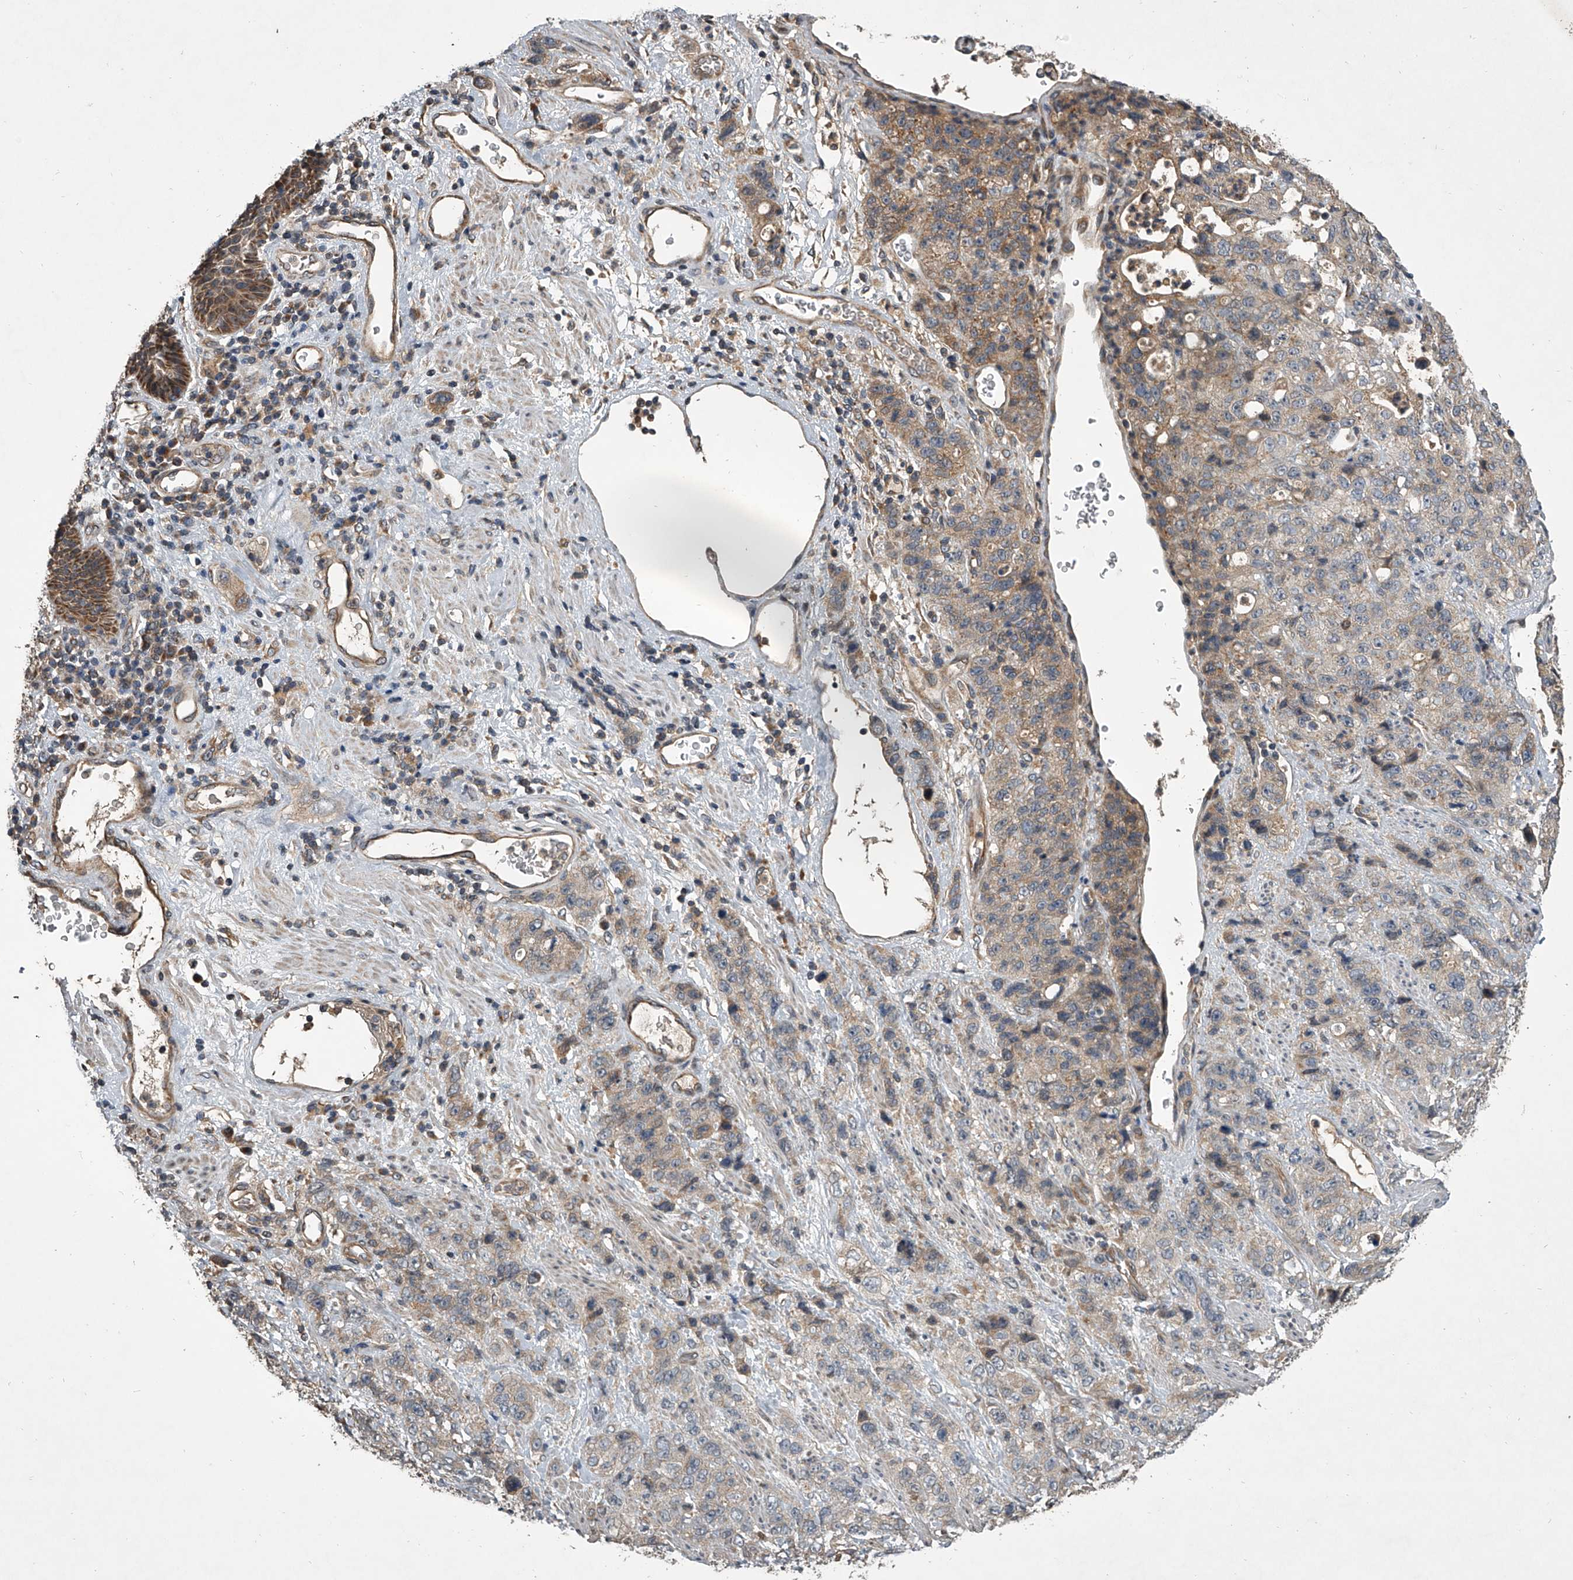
{"staining": {"intensity": "weak", "quantity": "25%-75%", "location": "cytoplasmic/membranous"}, "tissue": "stomach cancer", "cell_type": "Tumor cells", "image_type": "cancer", "snomed": [{"axis": "morphology", "description": "Adenocarcinoma, NOS"}, {"axis": "topography", "description": "Stomach"}], "caption": "IHC staining of stomach adenocarcinoma, which displays low levels of weak cytoplasmic/membranous positivity in about 25%-75% of tumor cells indicating weak cytoplasmic/membranous protein positivity. The staining was performed using DAB (brown) for protein detection and nuclei were counterstained in hematoxylin (blue).", "gene": "NFS1", "patient": {"sex": "male", "age": 48}}